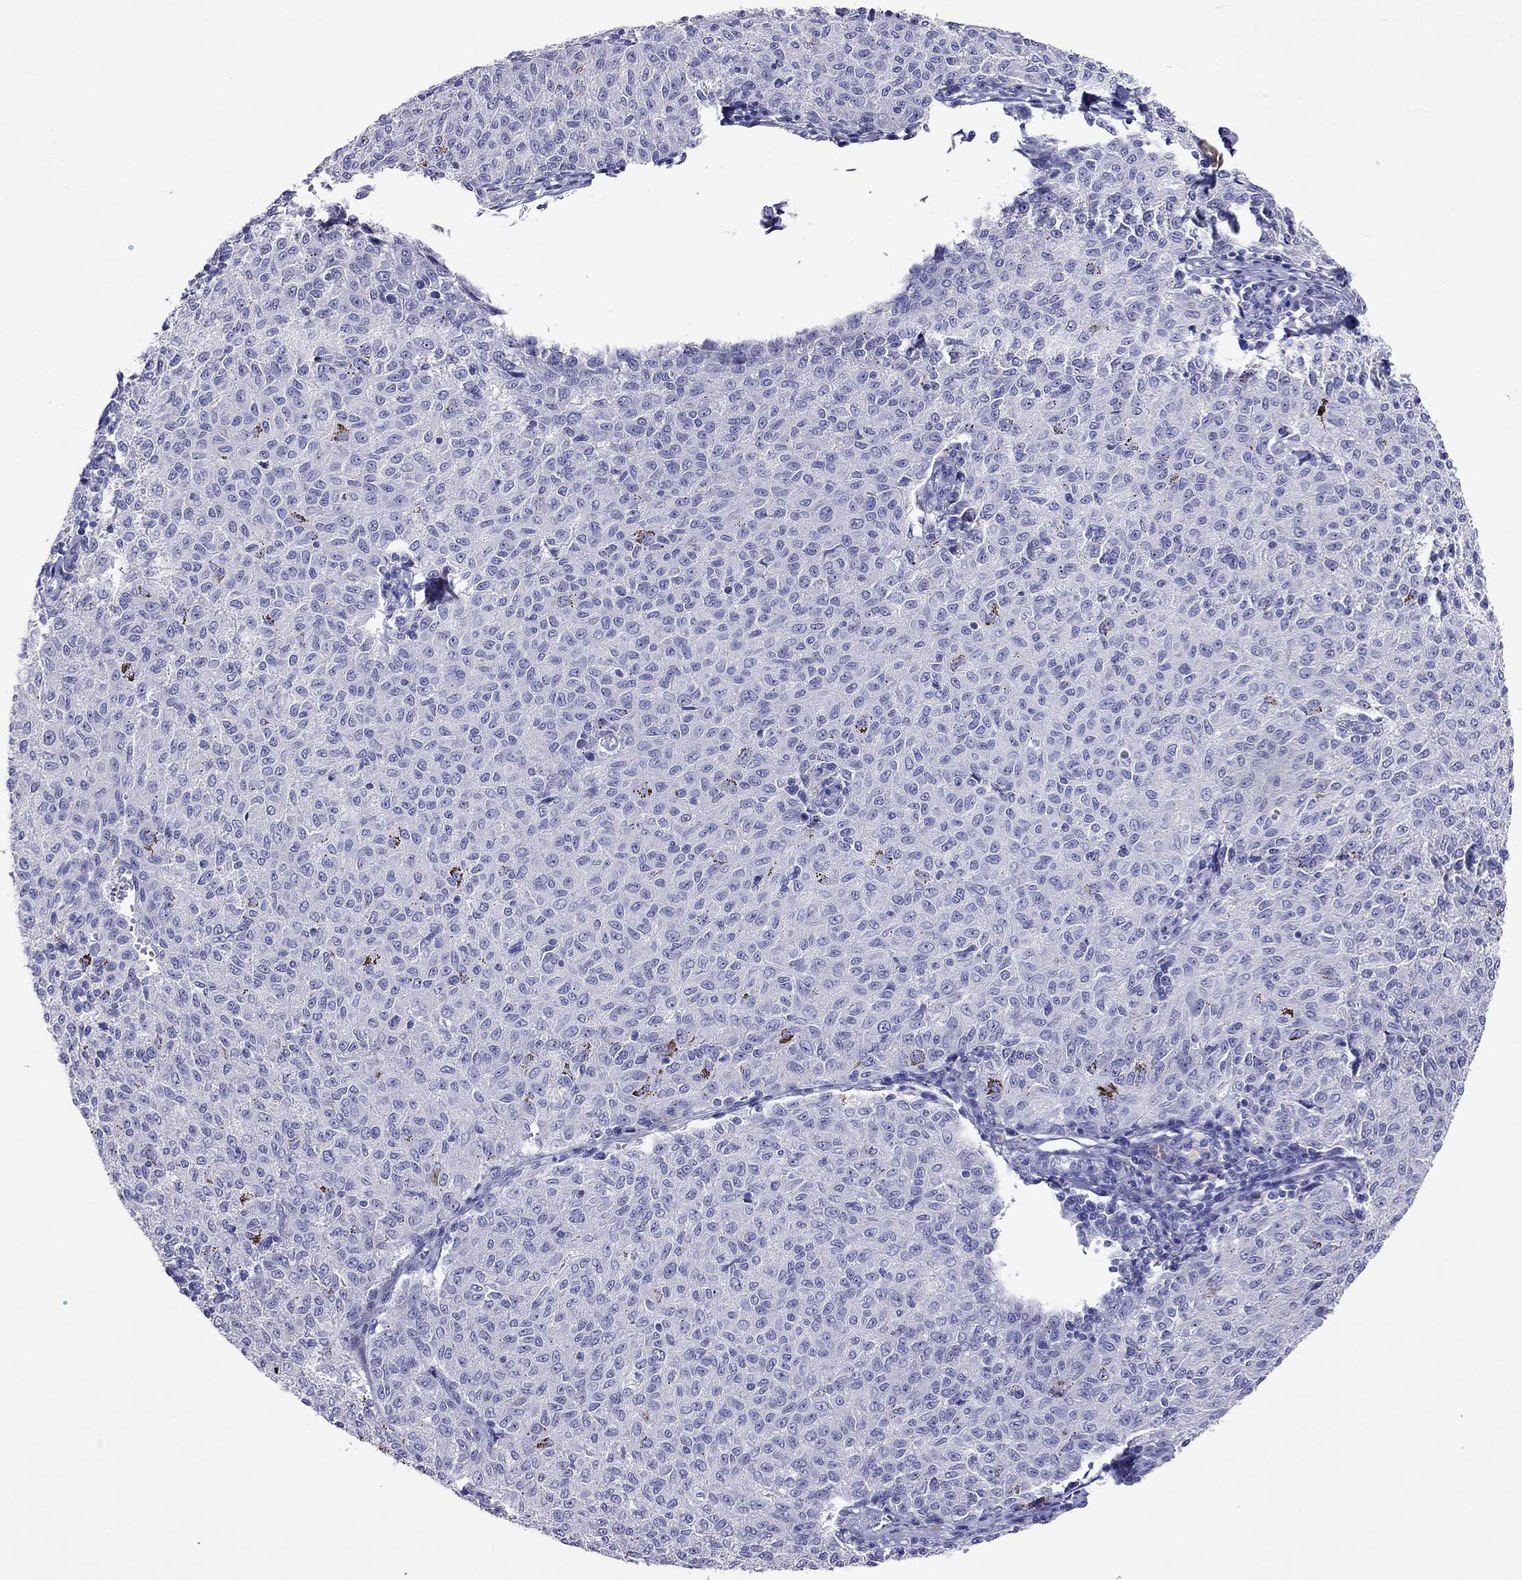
{"staining": {"intensity": "negative", "quantity": "none", "location": "none"}, "tissue": "melanoma", "cell_type": "Tumor cells", "image_type": "cancer", "snomed": [{"axis": "morphology", "description": "Malignant melanoma, NOS"}, {"axis": "topography", "description": "Skin"}], "caption": "High power microscopy histopathology image of an immunohistochemistry (IHC) photomicrograph of melanoma, revealing no significant positivity in tumor cells.", "gene": "CAPNS2", "patient": {"sex": "female", "age": 72}}